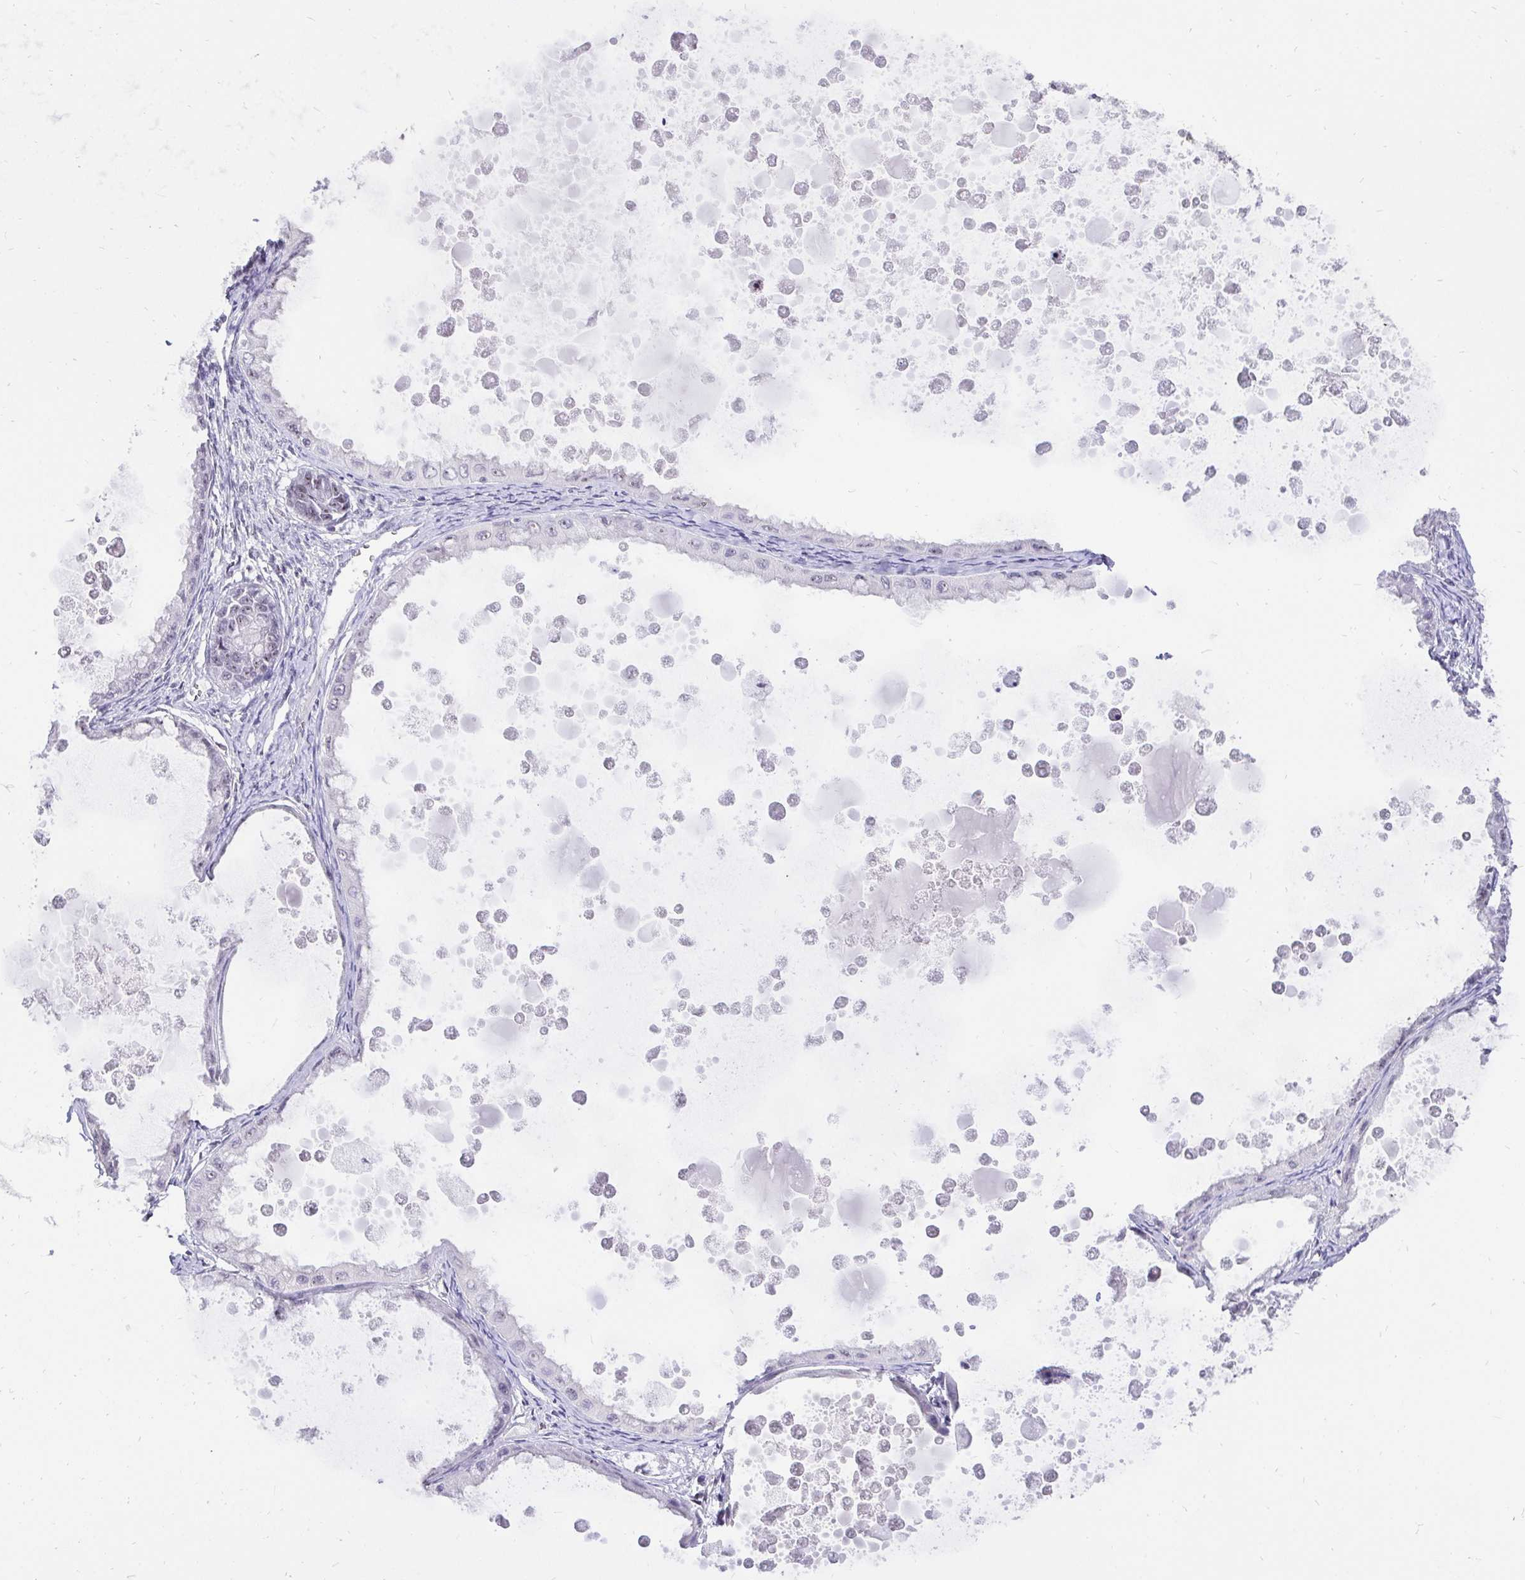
{"staining": {"intensity": "weak", "quantity": "25%-75%", "location": "nuclear"}, "tissue": "ovarian cancer", "cell_type": "Tumor cells", "image_type": "cancer", "snomed": [{"axis": "morphology", "description": "Cystadenocarcinoma, mucinous, NOS"}, {"axis": "topography", "description": "Ovary"}], "caption": "Immunohistochemistry (IHC) of ovarian mucinous cystadenocarcinoma displays low levels of weak nuclear expression in approximately 25%-75% of tumor cells.", "gene": "ZNF860", "patient": {"sex": "female", "age": 64}}